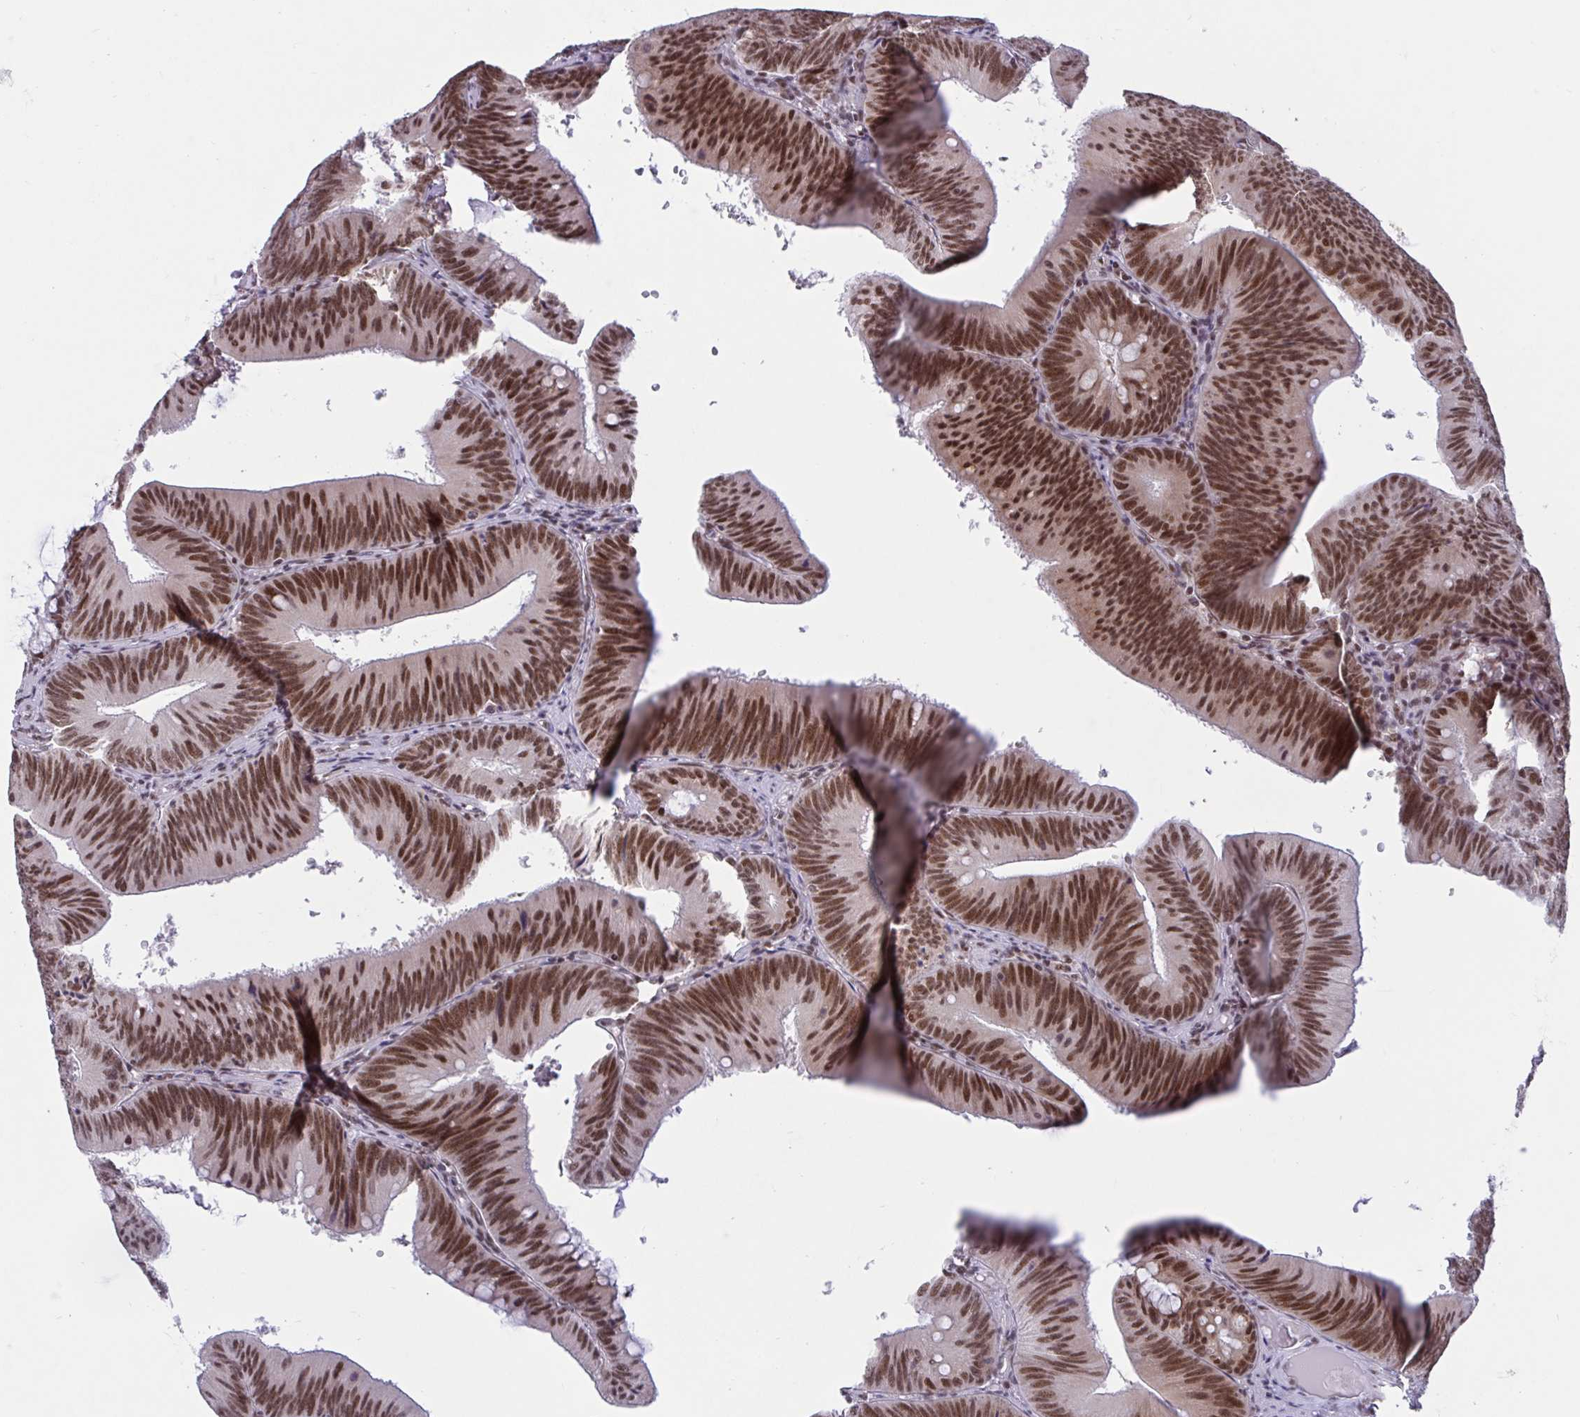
{"staining": {"intensity": "strong", "quantity": ">75%", "location": "nuclear"}, "tissue": "colorectal cancer", "cell_type": "Tumor cells", "image_type": "cancer", "snomed": [{"axis": "morphology", "description": "Adenocarcinoma, NOS"}, {"axis": "topography", "description": "Colon"}], "caption": "Immunohistochemical staining of human colorectal adenocarcinoma shows strong nuclear protein positivity in approximately >75% of tumor cells.", "gene": "PHF10", "patient": {"sex": "male", "age": 84}}